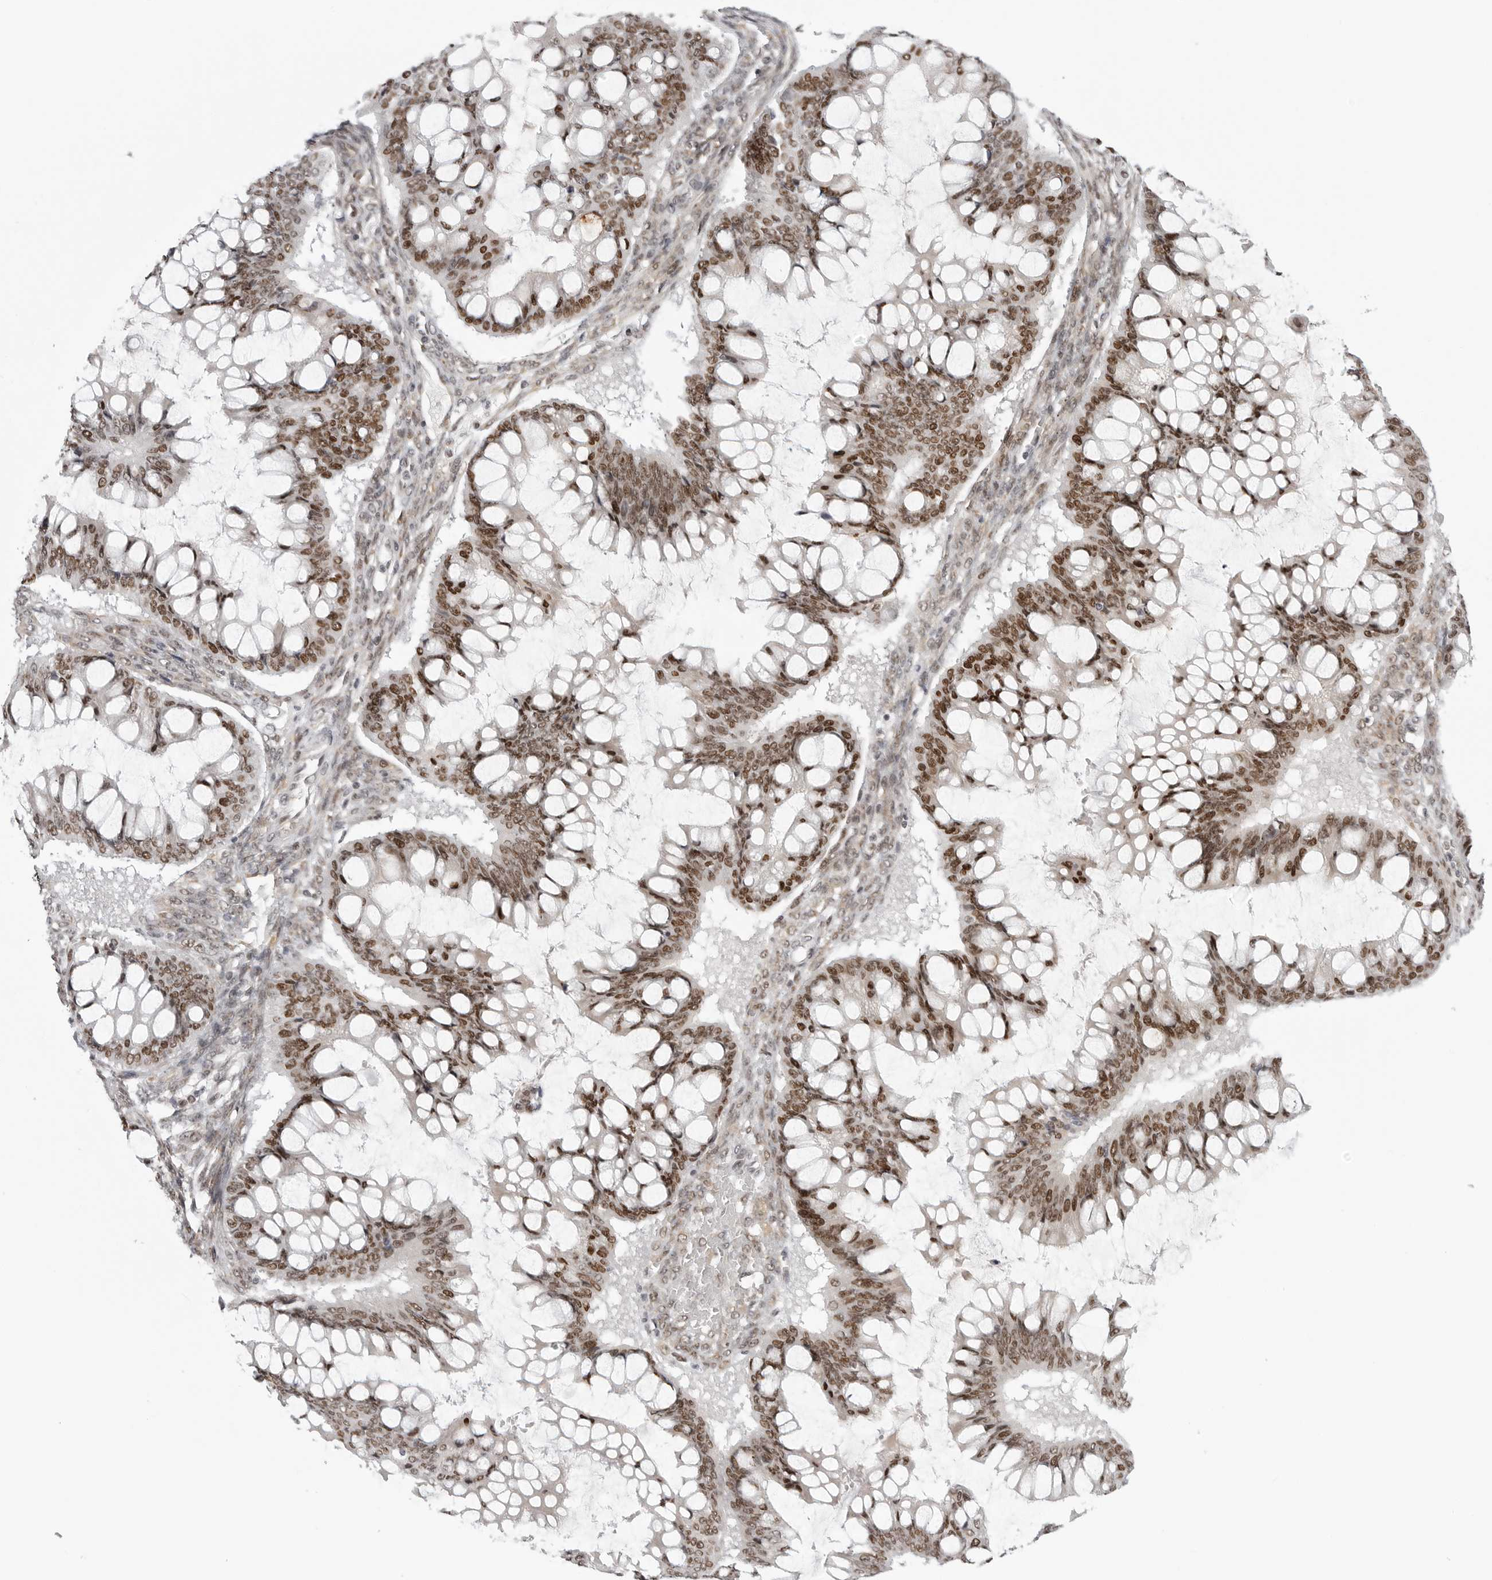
{"staining": {"intensity": "moderate", "quantity": ">75%", "location": "nuclear"}, "tissue": "ovarian cancer", "cell_type": "Tumor cells", "image_type": "cancer", "snomed": [{"axis": "morphology", "description": "Cystadenocarcinoma, mucinous, NOS"}, {"axis": "topography", "description": "Ovary"}], "caption": "Protein positivity by immunohistochemistry (IHC) displays moderate nuclear expression in approximately >75% of tumor cells in ovarian cancer (mucinous cystadenocarcinoma). The protein is stained brown, and the nuclei are stained in blue (DAB (3,3'-diaminobenzidine) IHC with brightfield microscopy, high magnification).", "gene": "PRDM10", "patient": {"sex": "female", "age": 73}}